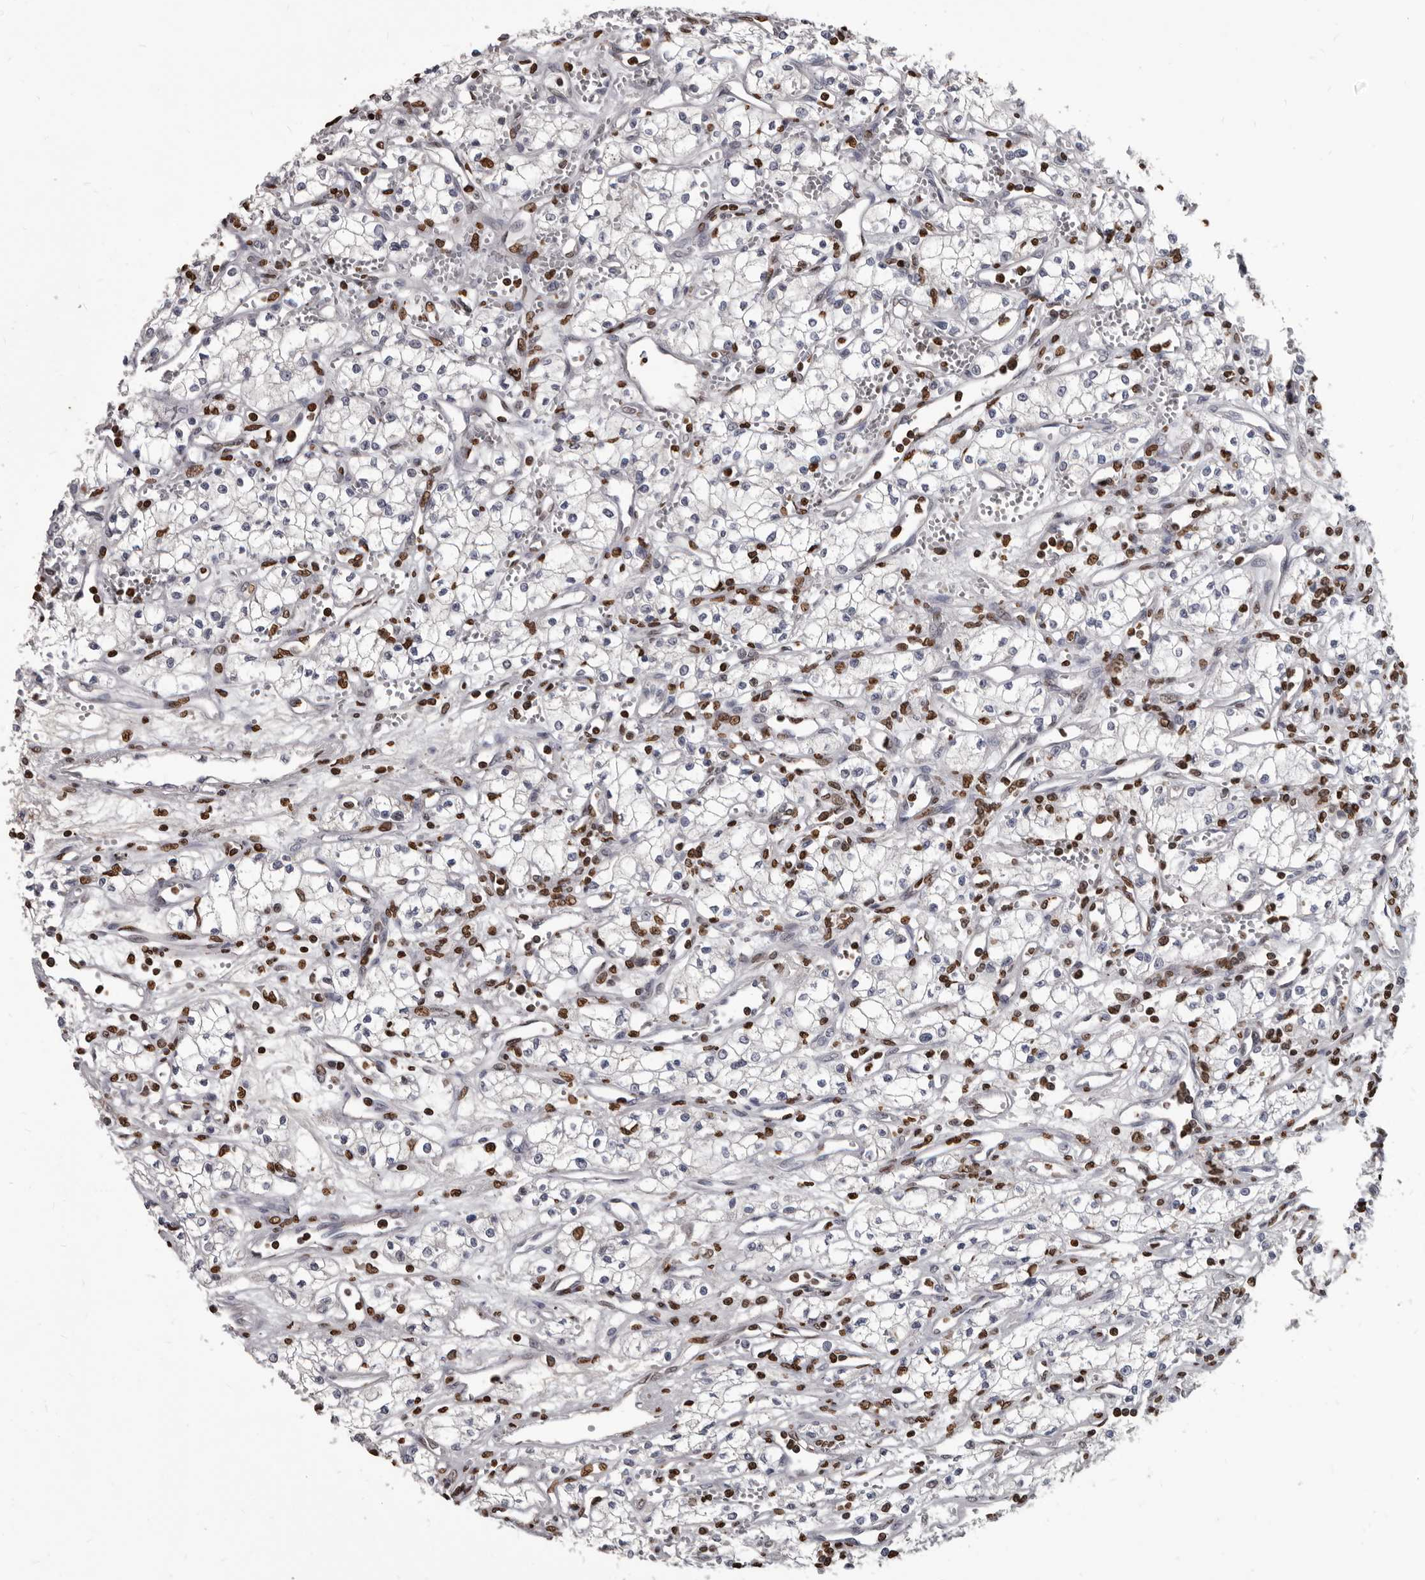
{"staining": {"intensity": "negative", "quantity": "none", "location": "none"}, "tissue": "renal cancer", "cell_type": "Tumor cells", "image_type": "cancer", "snomed": [{"axis": "morphology", "description": "Adenocarcinoma, NOS"}, {"axis": "topography", "description": "Kidney"}], "caption": "DAB (3,3'-diaminobenzidine) immunohistochemical staining of human renal adenocarcinoma reveals no significant expression in tumor cells. (IHC, brightfield microscopy, high magnification).", "gene": "AHR", "patient": {"sex": "male", "age": 59}}